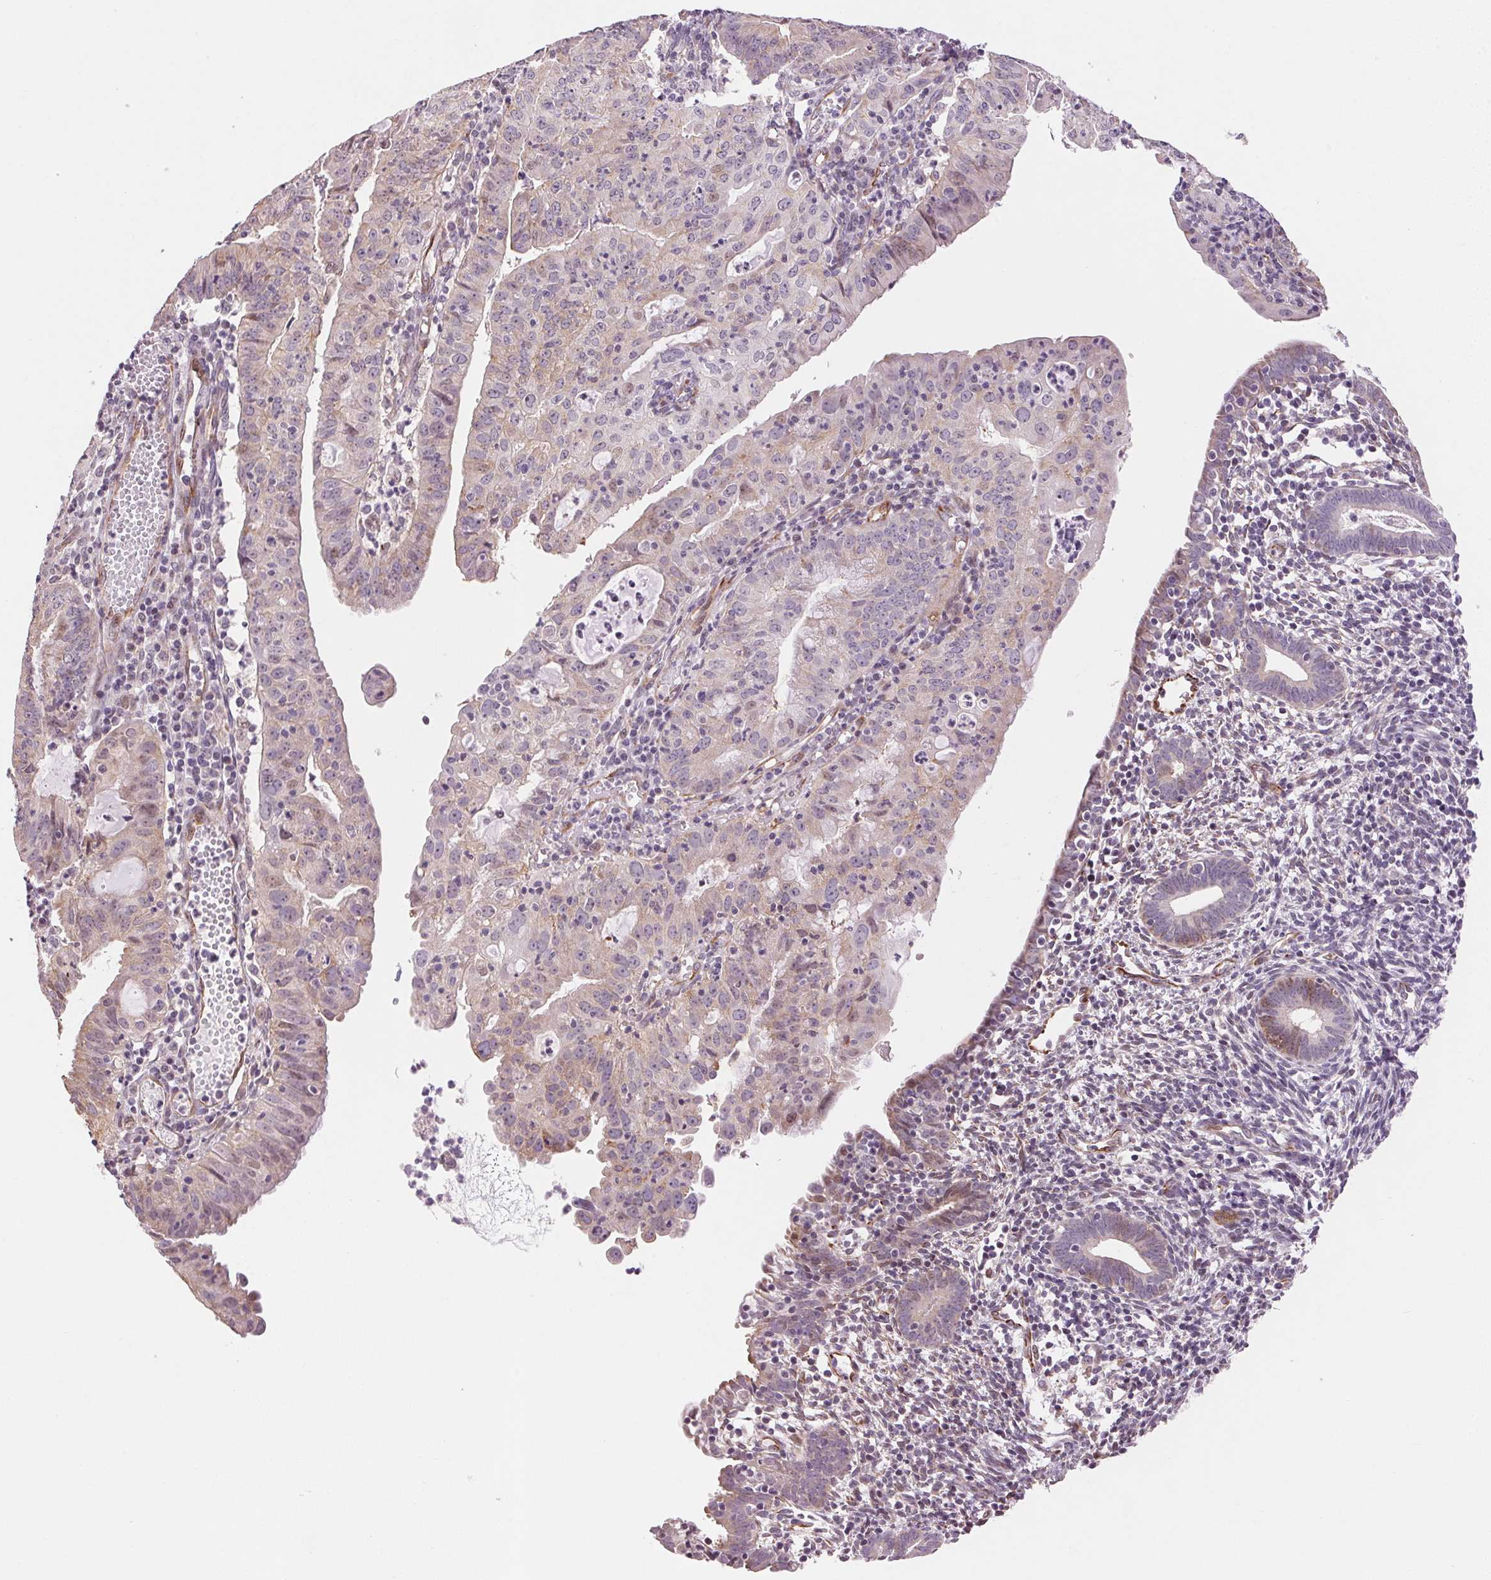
{"staining": {"intensity": "weak", "quantity": "<25%", "location": "cytoplasmic/membranous"}, "tissue": "endometrial cancer", "cell_type": "Tumor cells", "image_type": "cancer", "snomed": [{"axis": "morphology", "description": "Adenocarcinoma, NOS"}, {"axis": "topography", "description": "Endometrium"}], "caption": "Immunohistochemical staining of endometrial cancer exhibits no significant positivity in tumor cells. (IHC, brightfield microscopy, high magnification).", "gene": "GYG2", "patient": {"sex": "female", "age": 60}}